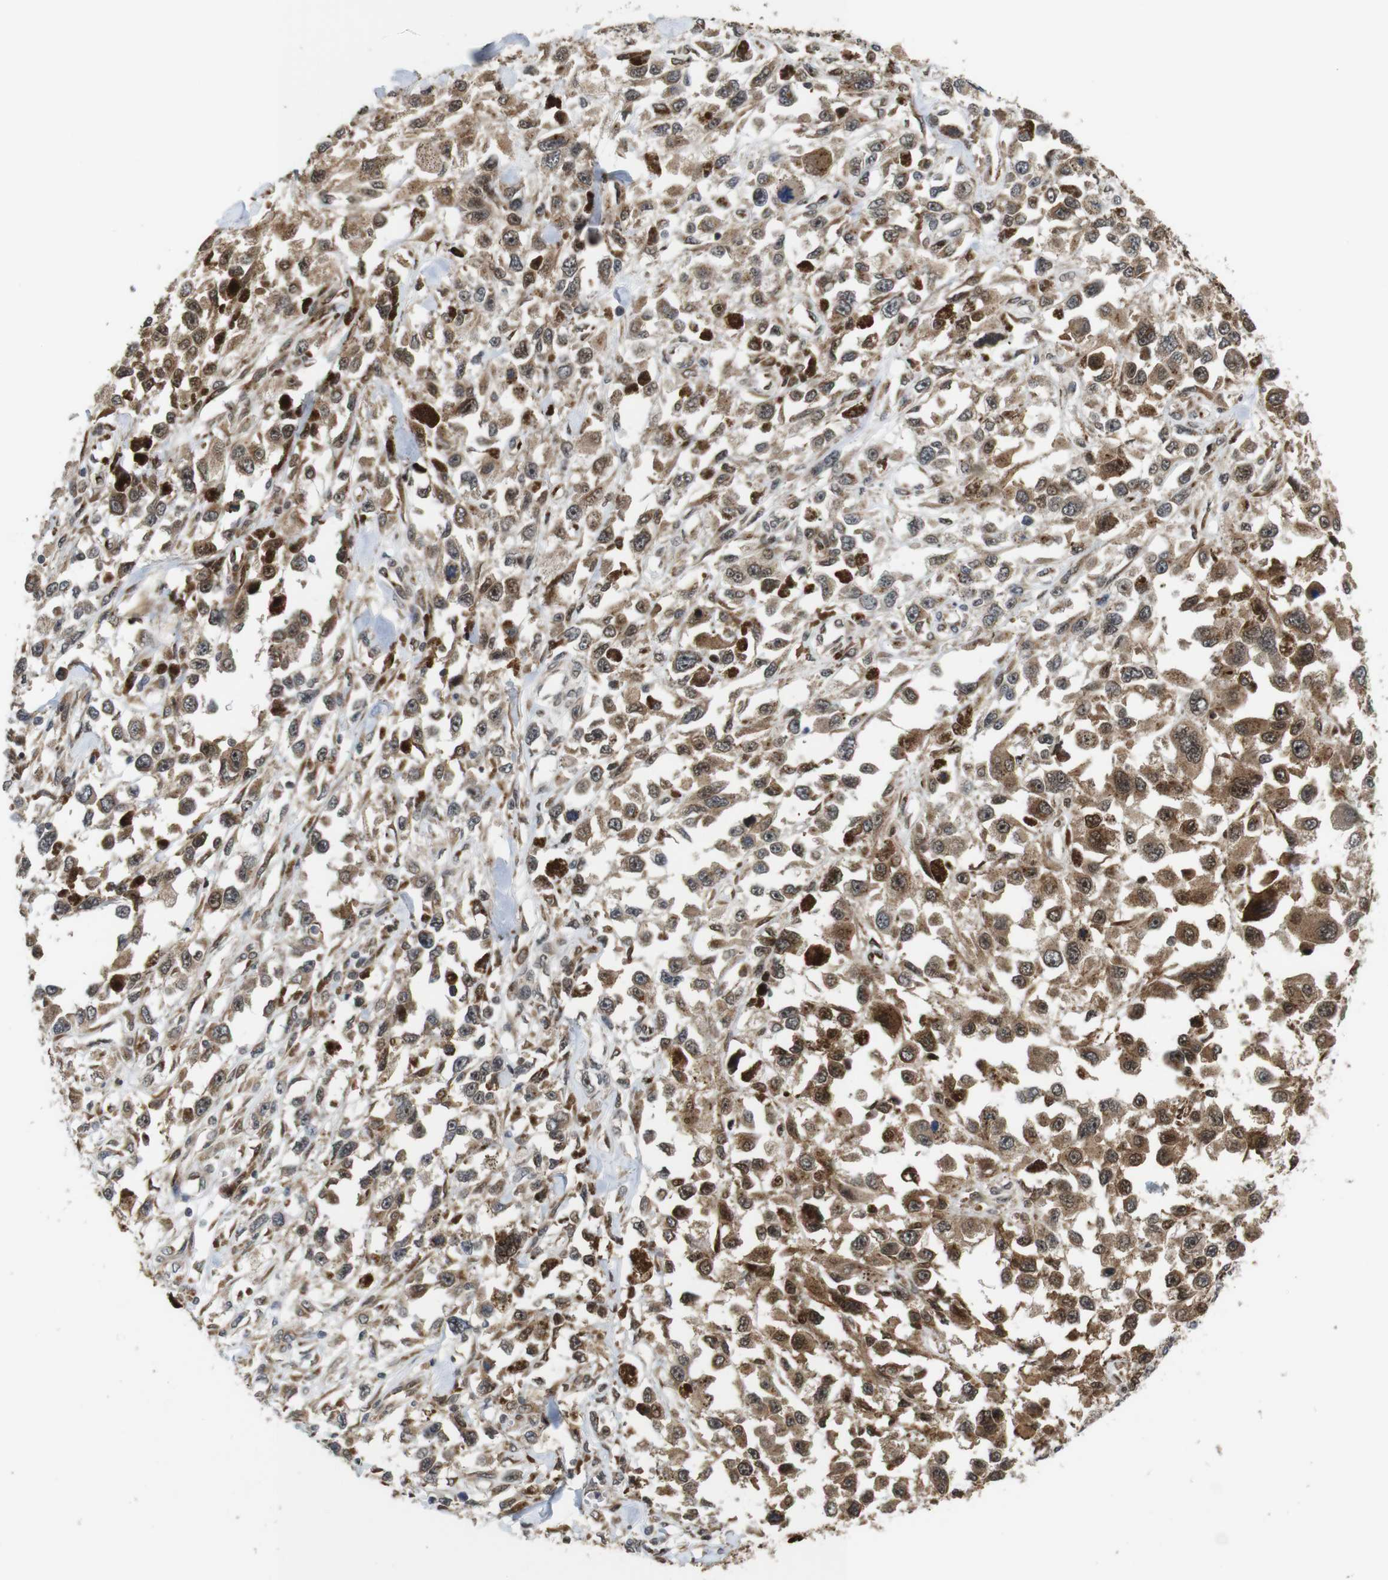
{"staining": {"intensity": "moderate", "quantity": ">75%", "location": "cytoplasmic/membranous"}, "tissue": "melanoma", "cell_type": "Tumor cells", "image_type": "cancer", "snomed": [{"axis": "morphology", "description": "Malignant melanoma, Metastatic site"}, {"axis": "topography", "description": "Lymph node"}], "caption": "A histopathology image showing moderate cytoplasmic/membranous positivity in about >75% of tumor cells in malignant melanoma (metastatic site), as visualized by brown immunohistochemical staining.", "gene": "EFCAB14", "patient": {"sex": "male", "age": 59}}